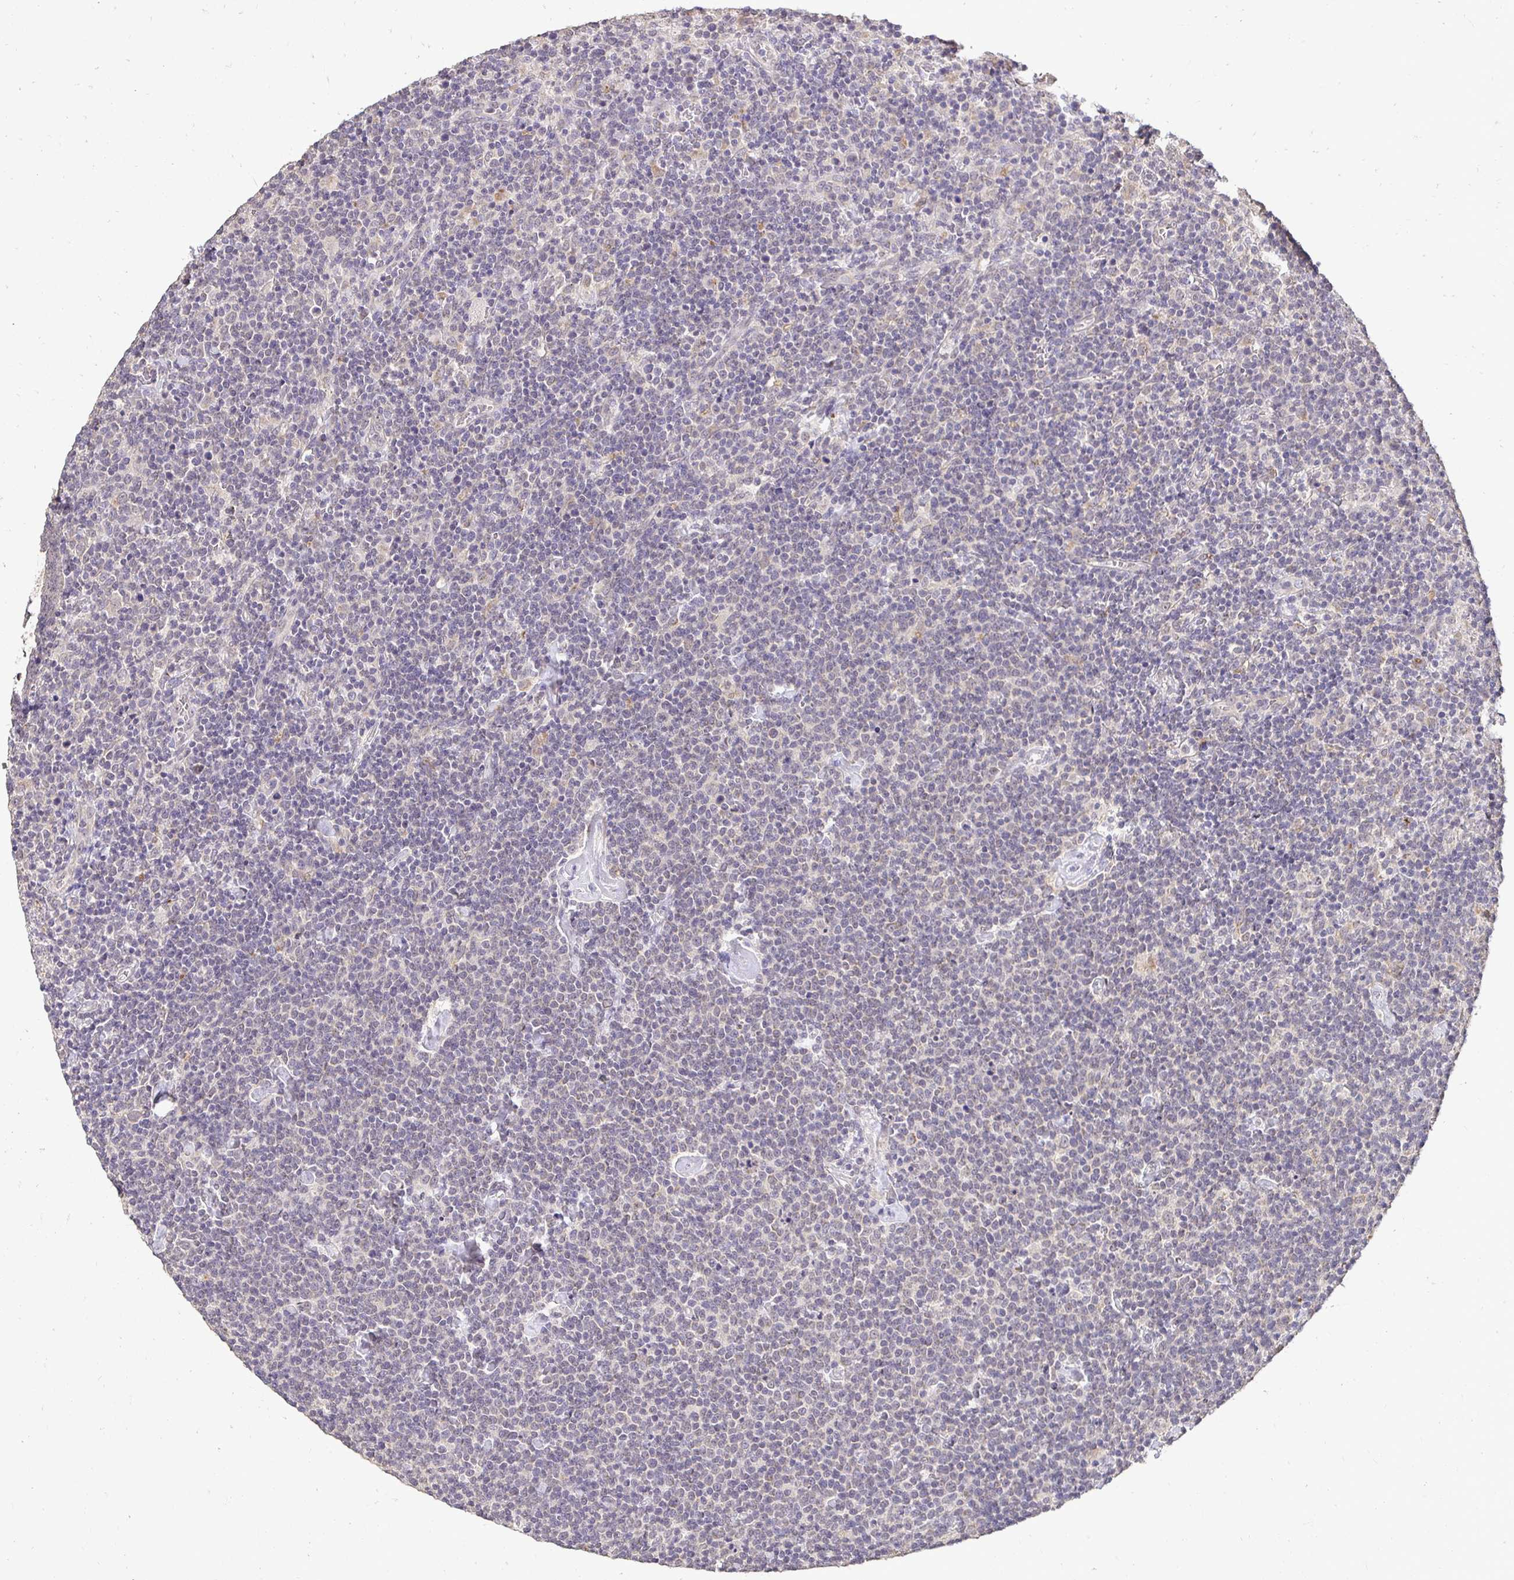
{"staining": {"intensity": "negative", "quantity": "none", "location": "none"}, "tissue": "lymphoma", "cell_type": "Tumor cells", "image_type": "cancer", "snomed": [{"axis": "morphology", "description": "Malignant lymphoma, non-Hodgkin's type, High grade"}, {"axis": "topography", "description": "Lymph node"}], "caption": "DAB (3,3'-diaminobenzidine) immunohistochemical staining of human lymphoma exhibits no significant staining in tumor cells.", "gene": "RHEBL1", "patient": {"sex": "male", "age": 61}}